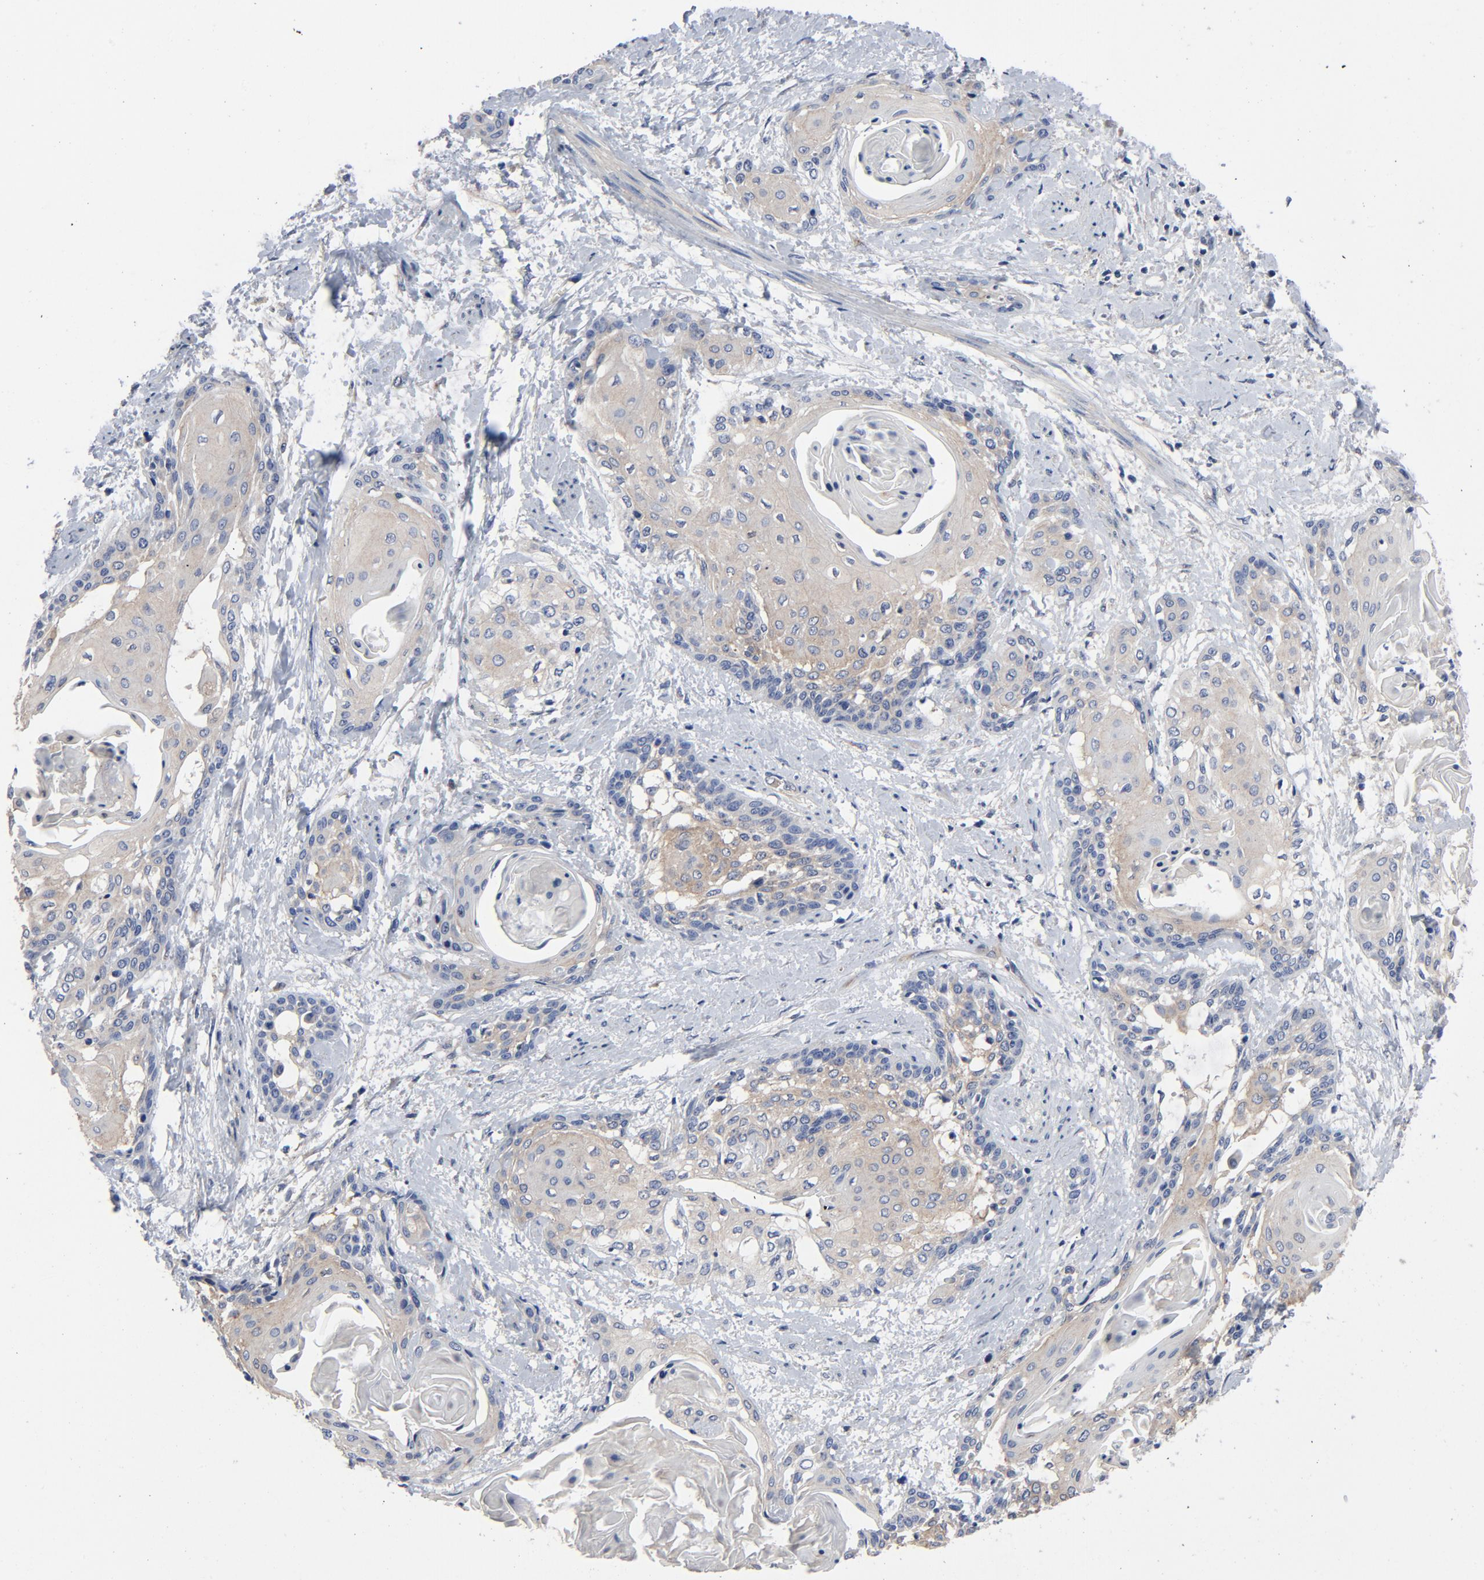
{"staining": {"intensity": "moderate", "quantity": ">75%", "location": "cytoplasmic/membranous"}, "tissue": "cervical cancer", "cell_type": "Tumor cells", "image_type": "cancer", "snomed": [{"axis": "morphology", "description": "Squamous cell carcinoma, NOS"}, {"axis": "topography", "description": "Cervix"}], "caption": "Protein expression analysis of human cervical cancer reveals moderate cytoplasmic/membranous staining in about >75% of tumor cells.", "gene": "DYNLT3", "patient": {"sex": "female", "age": 57}}